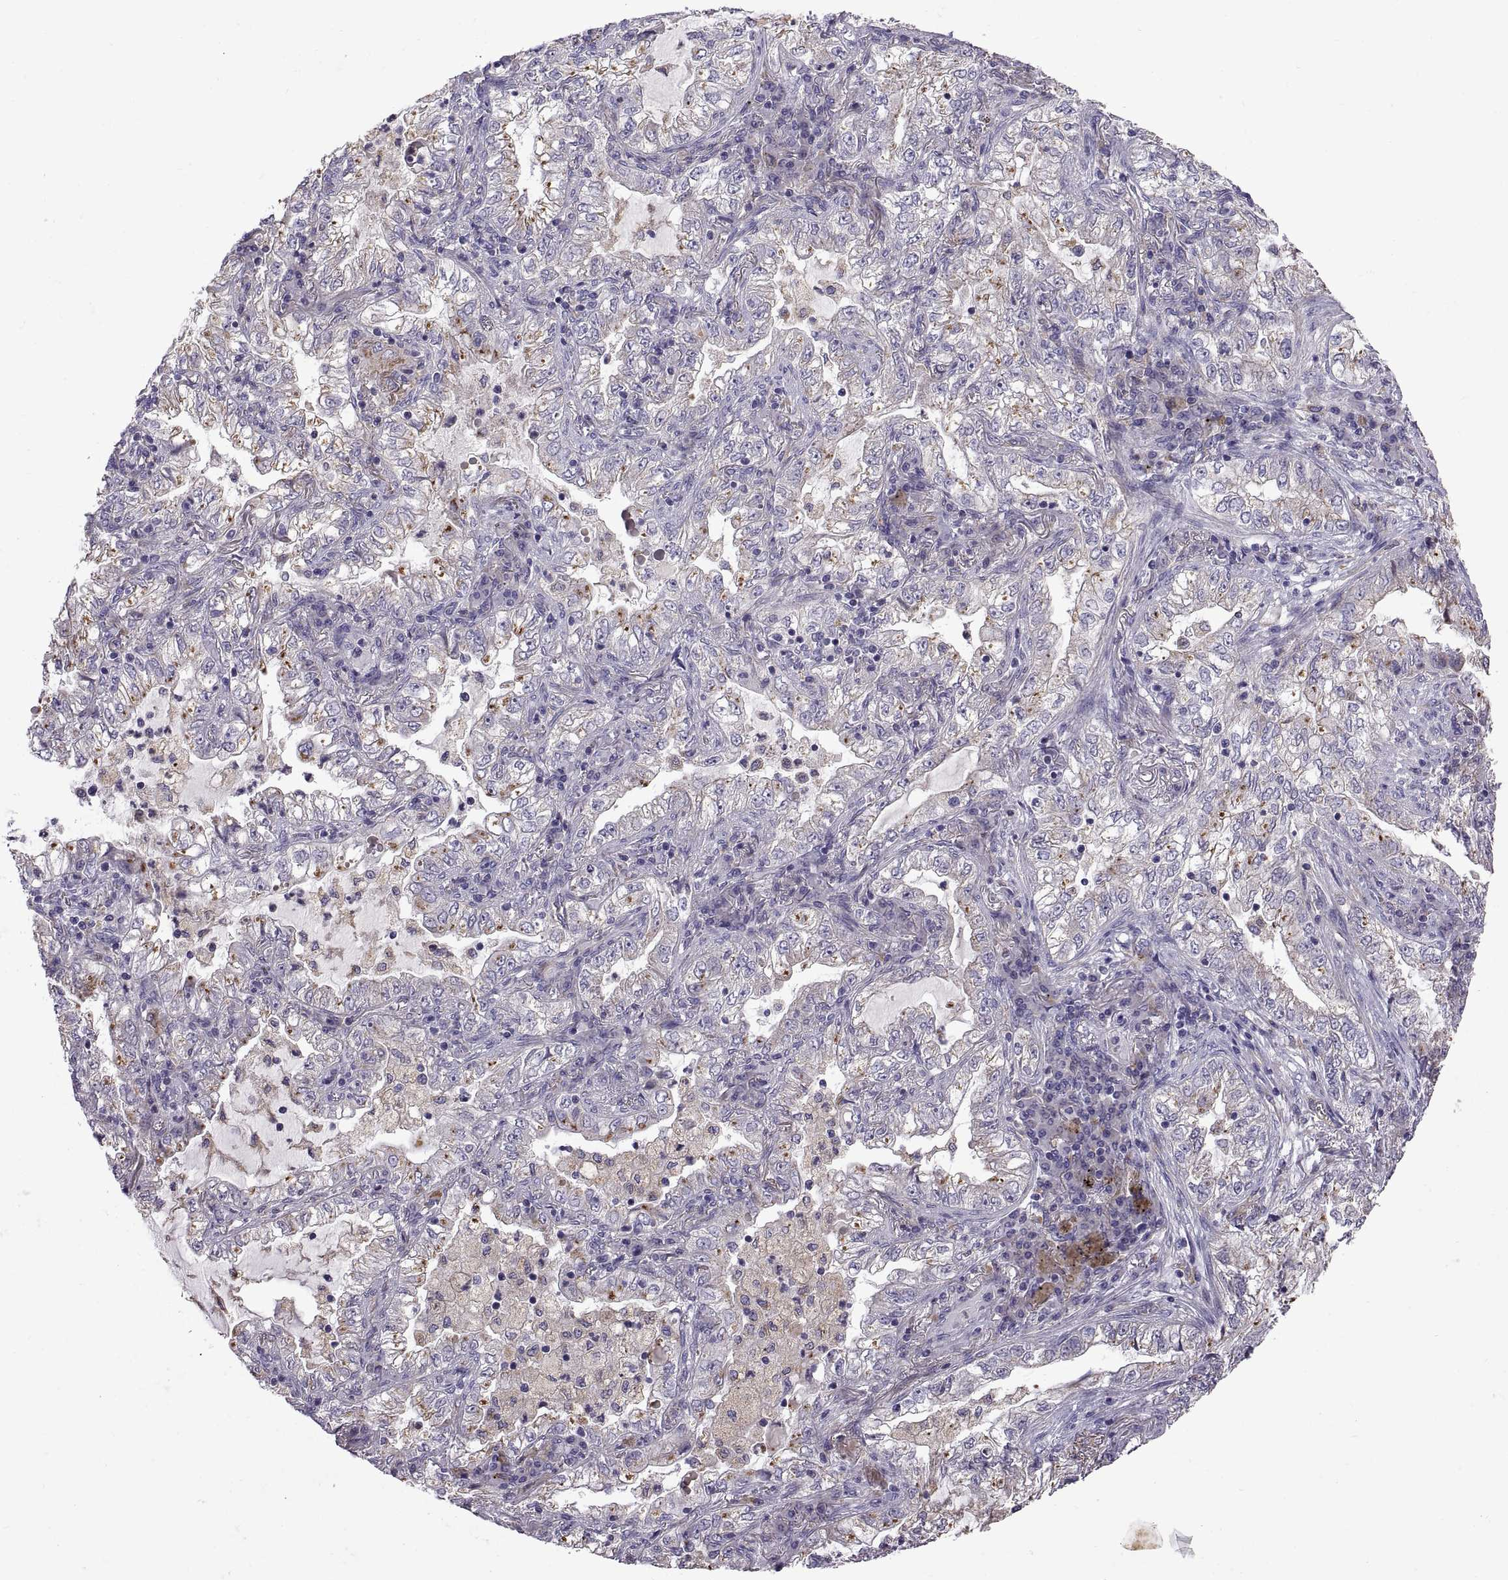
{"staining": {"intensity": "negative", "quantity": "none", "location": "none"}, "tissue": "lung cancer", "cell_type": "Tumor cells", "image_type": "cancer", "snomed": [{"axis": "morphology", "description": "Adenocarcinoma, NOS"}, {"axis": "topography", "description": "Lung"}], "caption": "Tumor cells show no significant positivity in lung cancer (adenocarcinoma).", "gene": "ARSL", "patient": {"sex": "female", "age": 73}}